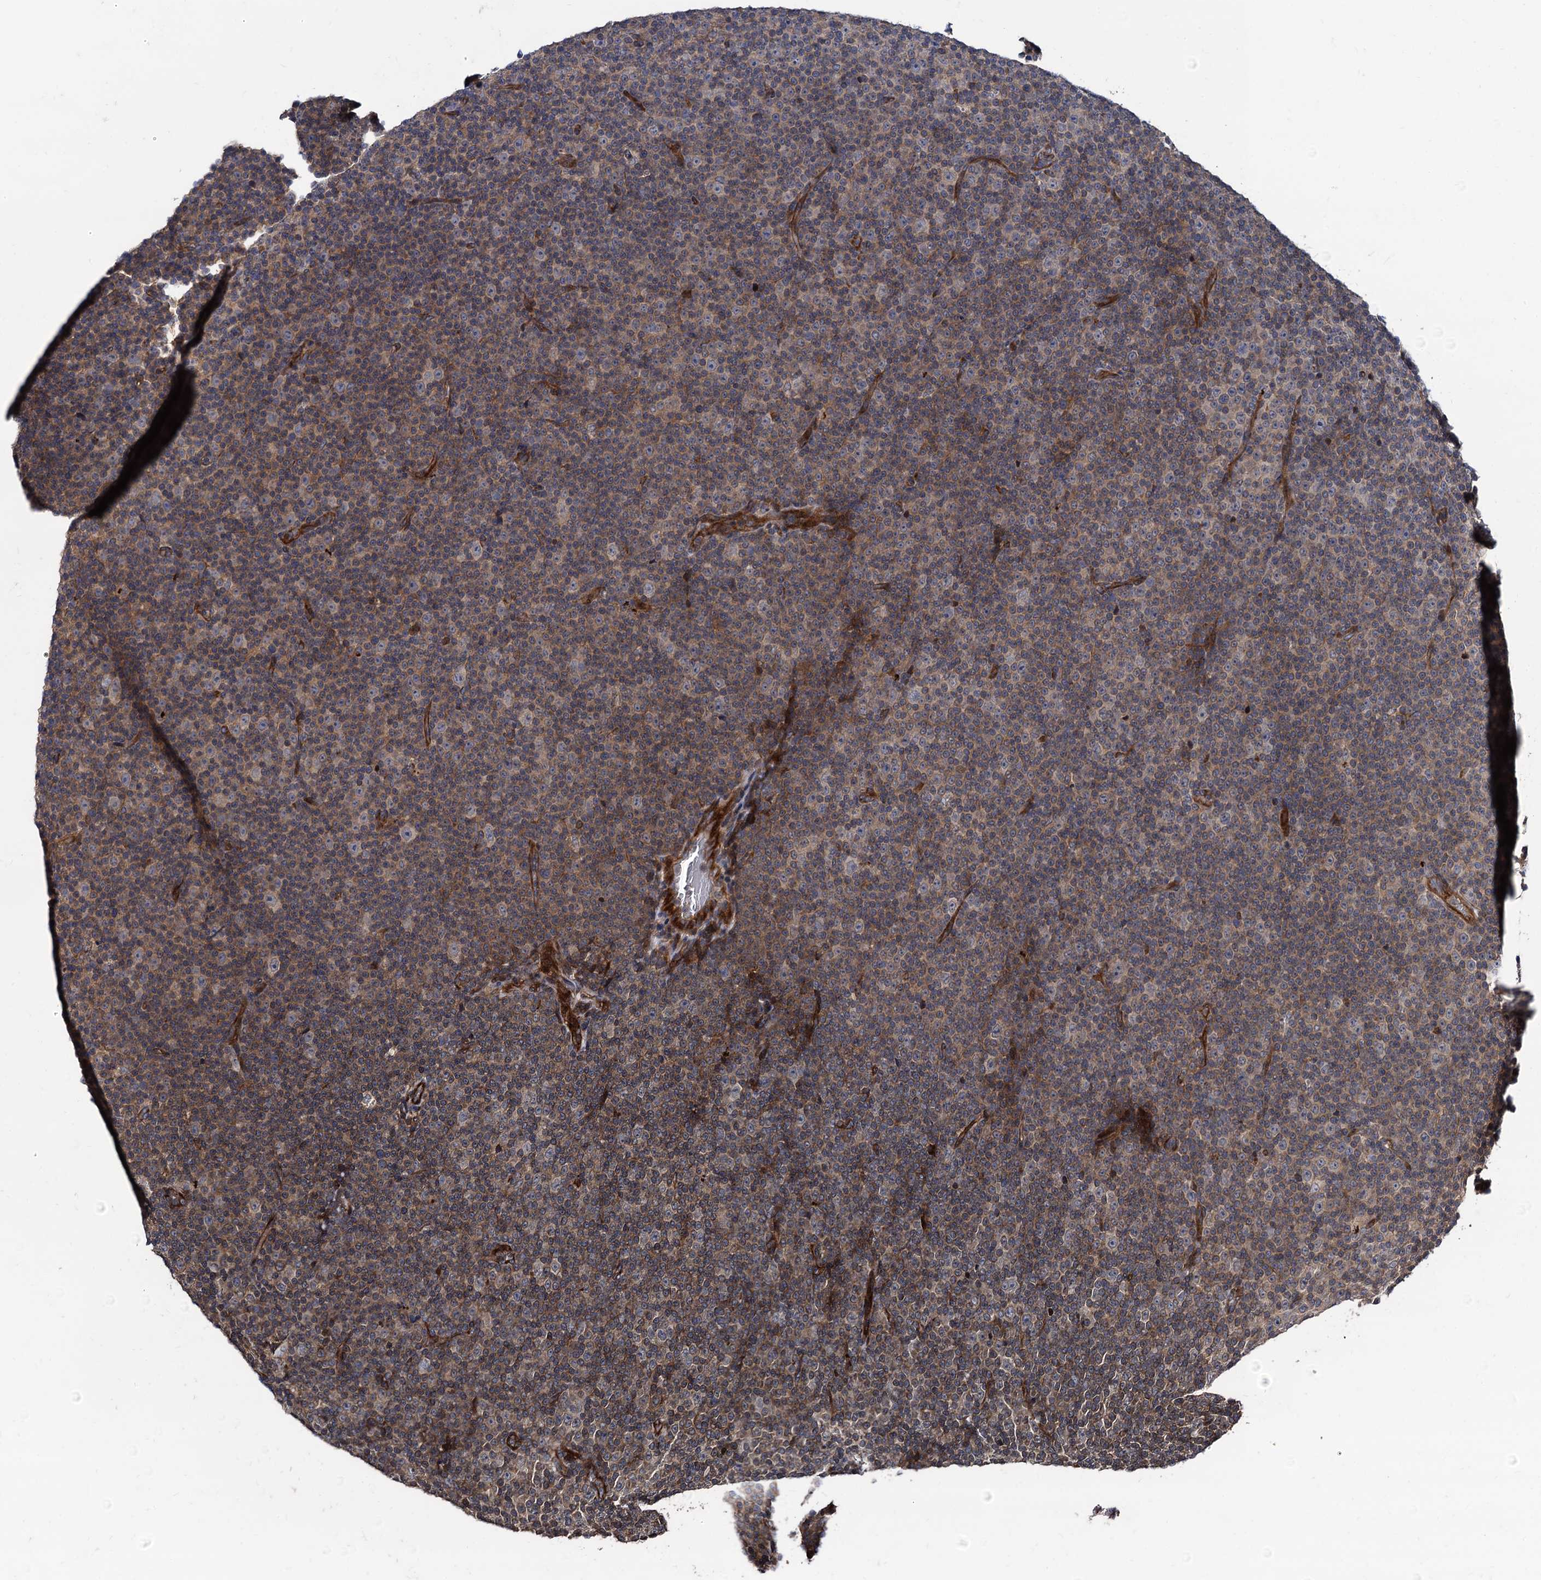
{"staining": {"intensity": "negative", "quantity": "none", "location": "none"}, "tissue": "lymphoma", "cell_type": "Tumor cells", "image_type": "cancer", "snomed": [{"axis": "morphology", "description": "Malignant lymphoma, non-Hodgkin's type, Low grade"}, {"axis": "topography", "description": "Lymph node"}], "caption": "A photomicrograph of human lymphoma is negative for staining in tumor cells. Brightfield microscopy of IHC stained with DAB (brown) and hematoxylin (blue), captured at high magnification.", "gene": "KXD1", "patient": {"sex": "female", "age": 67}}